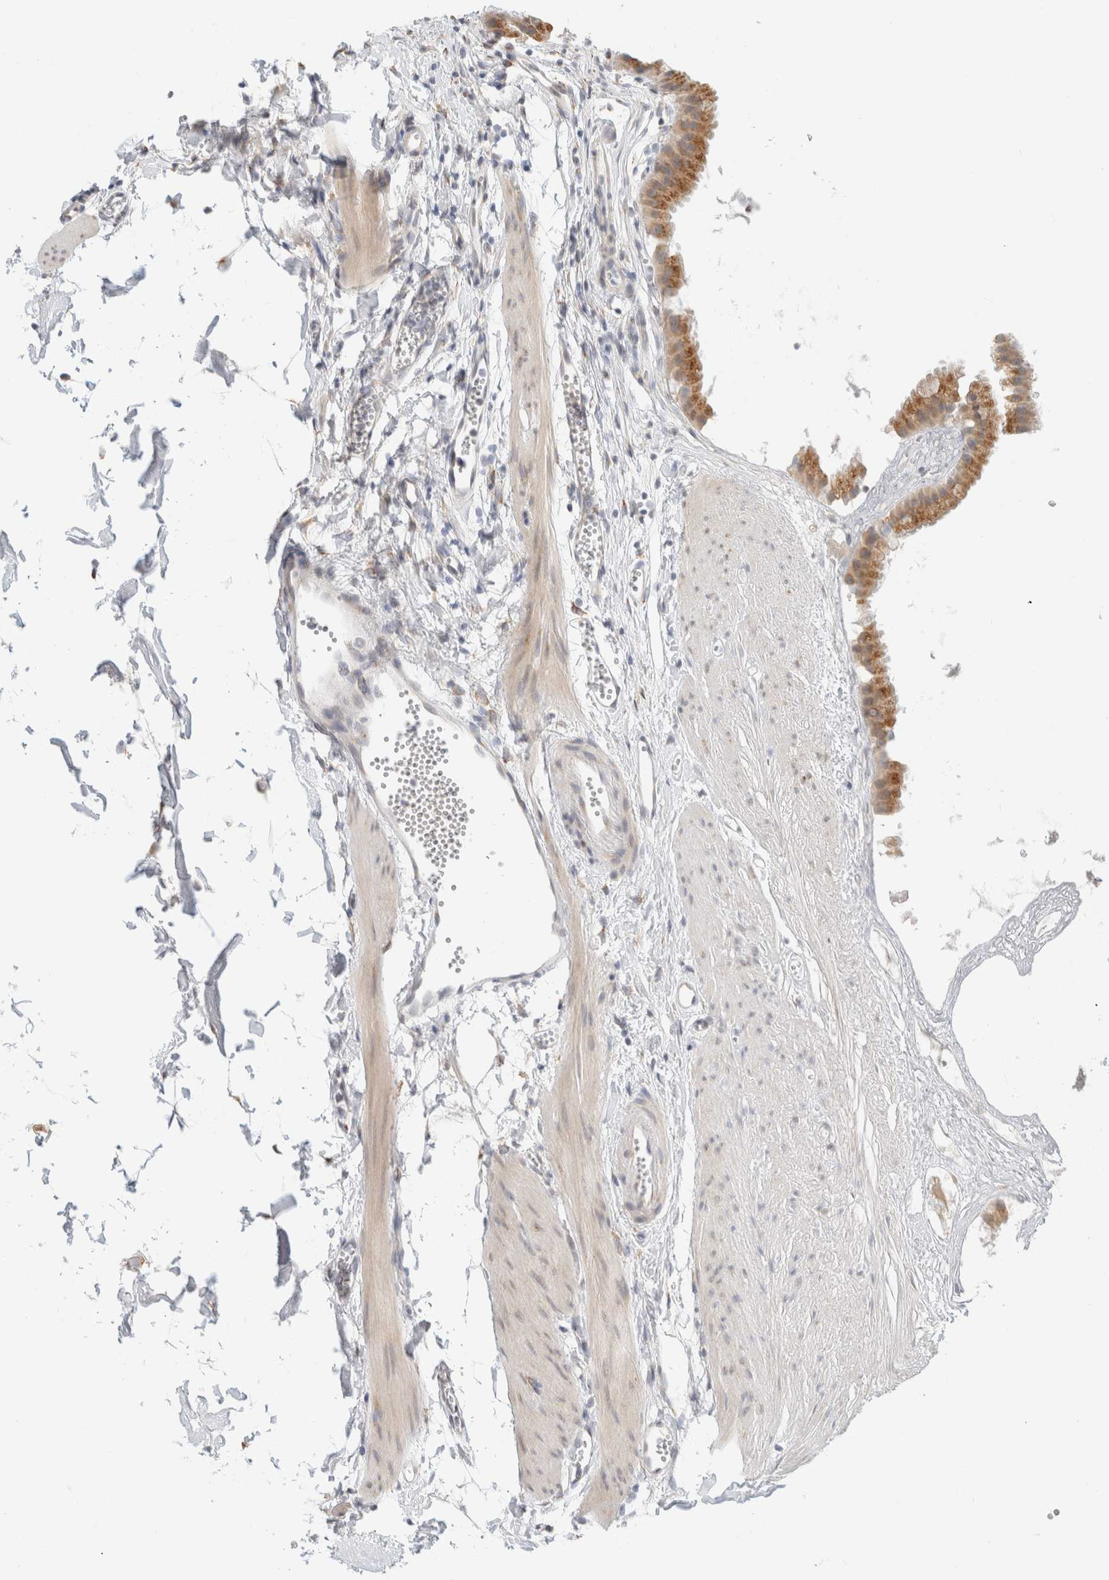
{"staining": {"intensity": "moderate", "quantity": ">75%", "location": "cytoplasmic/membranous"}, "tissue": "gallbladder", "cell_type": "Glandular cells", "image_type": "normal", "snomed": [{"axis": "morphology", "description": "Normal tissue, NOS"}, {"axis": "topography", "description": "Gallbladder"}], "caption": "Immunohistochemical staining of normal gallbladder shows medium levels of moderate cytoplasmic/membranous positivity in about >75% of glandular cells.", "gene": "HDLBP", "patient": {"sex": "female", "age": 64}}